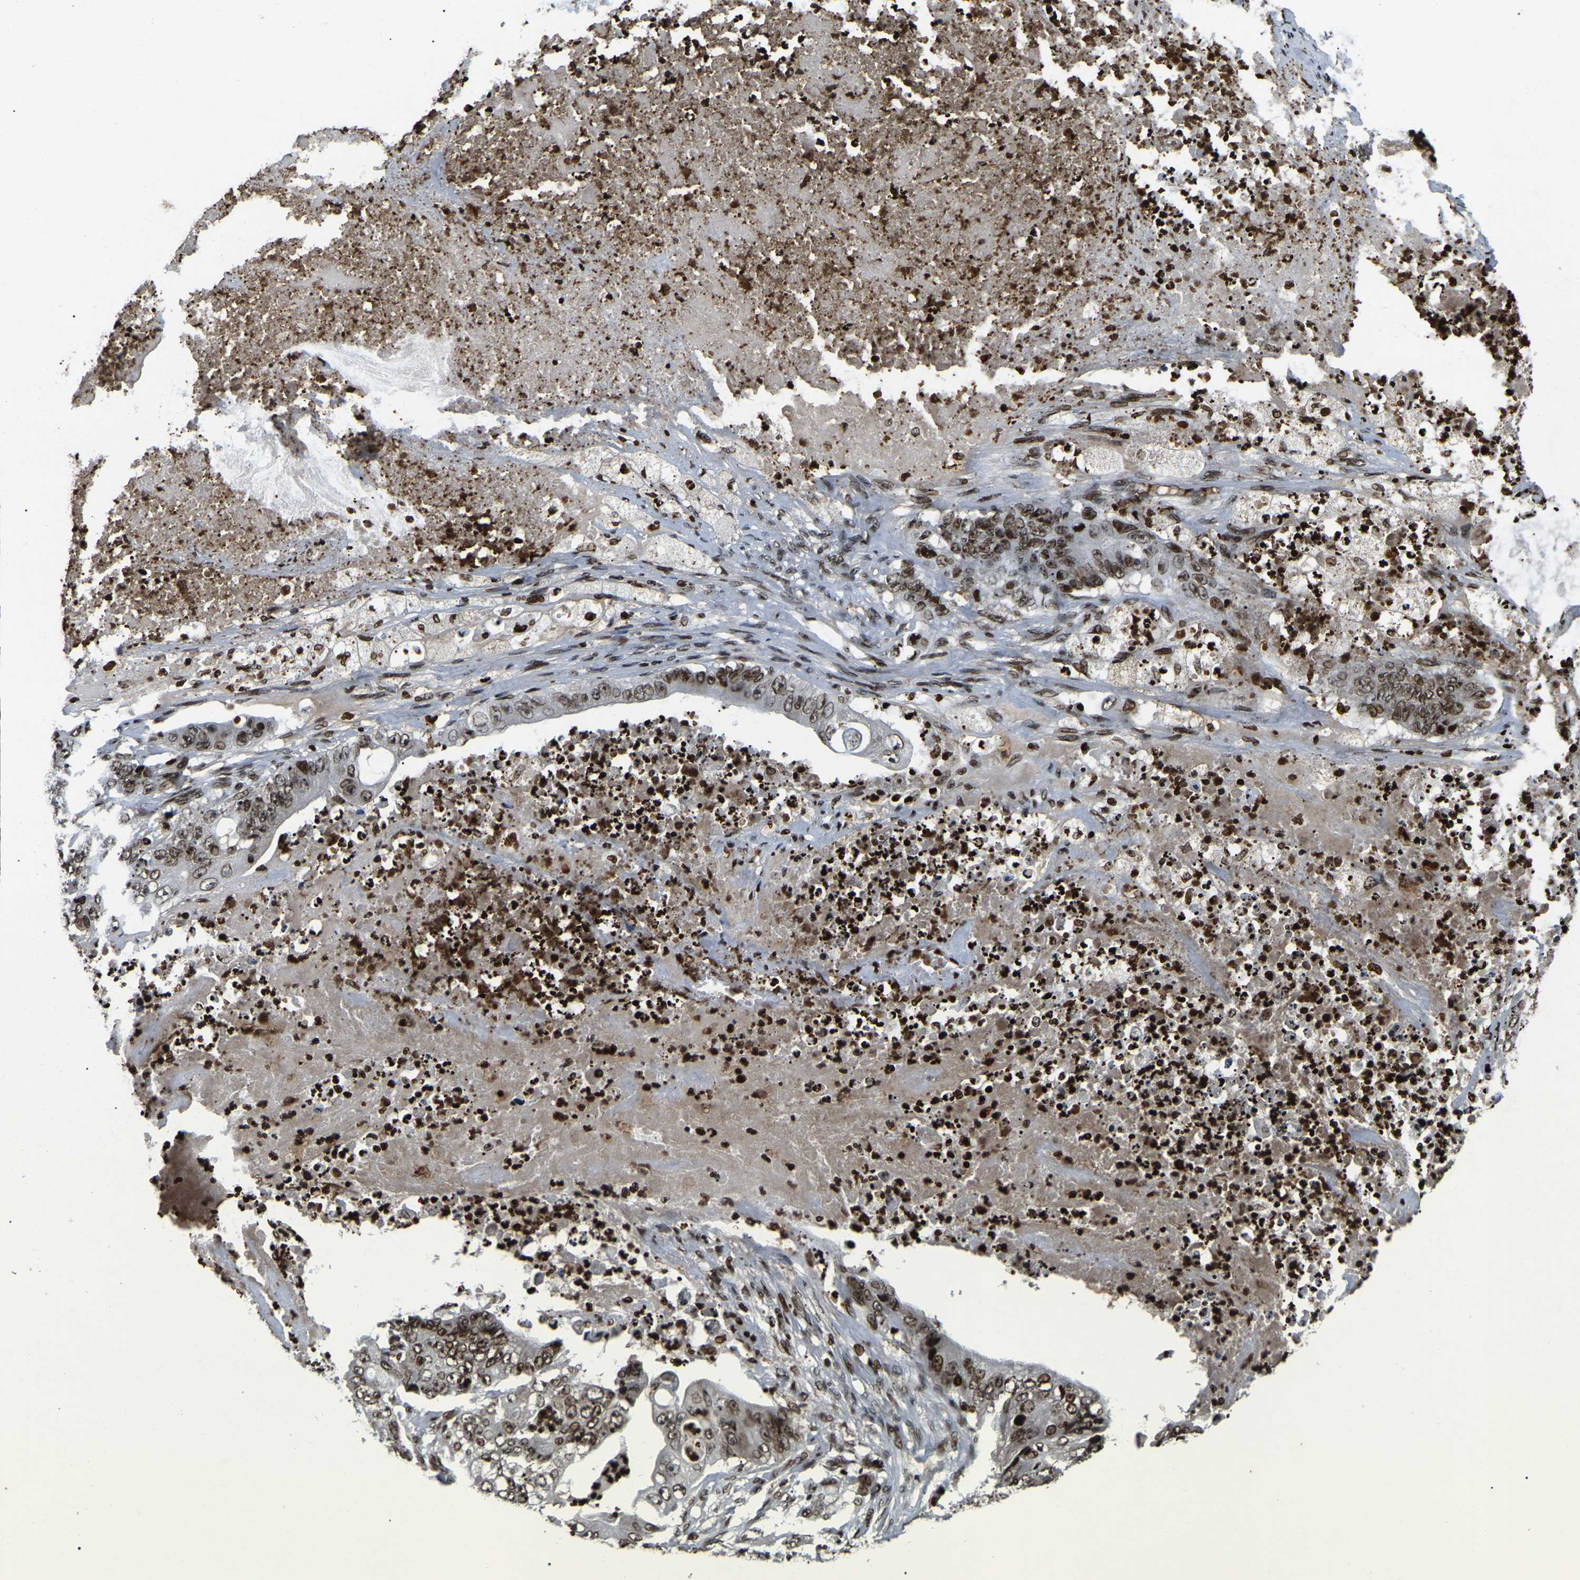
{"staining": {"intensity": "moderate", "quantity": ">75%", "location": "nuclear"}, "tissue": "stomach cancer", "cell_type": "Tumor cells", "image_type": "cancer", "snomed": [{"axis": "morphology", "description": "Adenocarcinoma, NOS"}, {"axis": "topography", "description": "Stomach"}], "caption": "Stomach cancer stained with a protein marker shows moderate staining in tumor cells.", "gene": "LRRC61", "patient": {"sex": "female", "age": 73}}